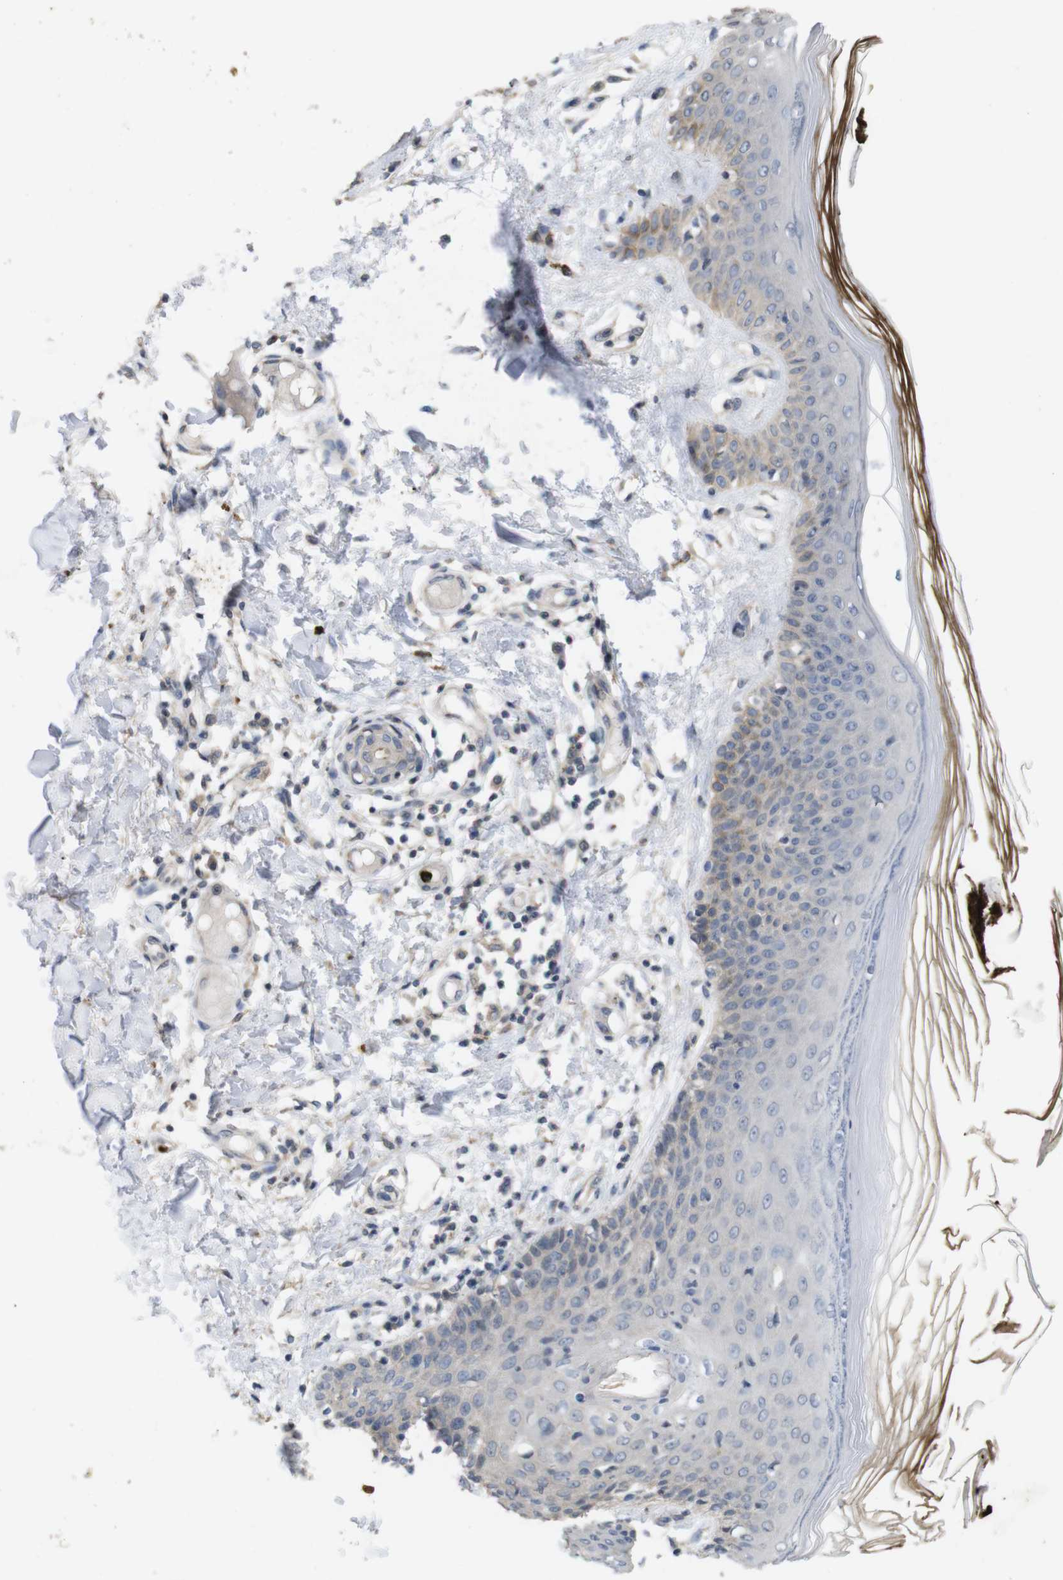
{"staining": {"intensity": "negative", "quantity": "none", "location": "none"}, "tissue": "skin", "cell_type": "Fibroblasts", "image_type": "normal", "snomed": [{"axis": "morphology", "description": "Normal tissue, NOS"}, {"axis": "topography", "description": "Skin"}], "caption": "This is a micrograph of IHC staining of unremarkable skin, which shows no staining in fibroblasts.", "gene": "TSPAN14", "patient": {"sex": "male", "age": 53}}